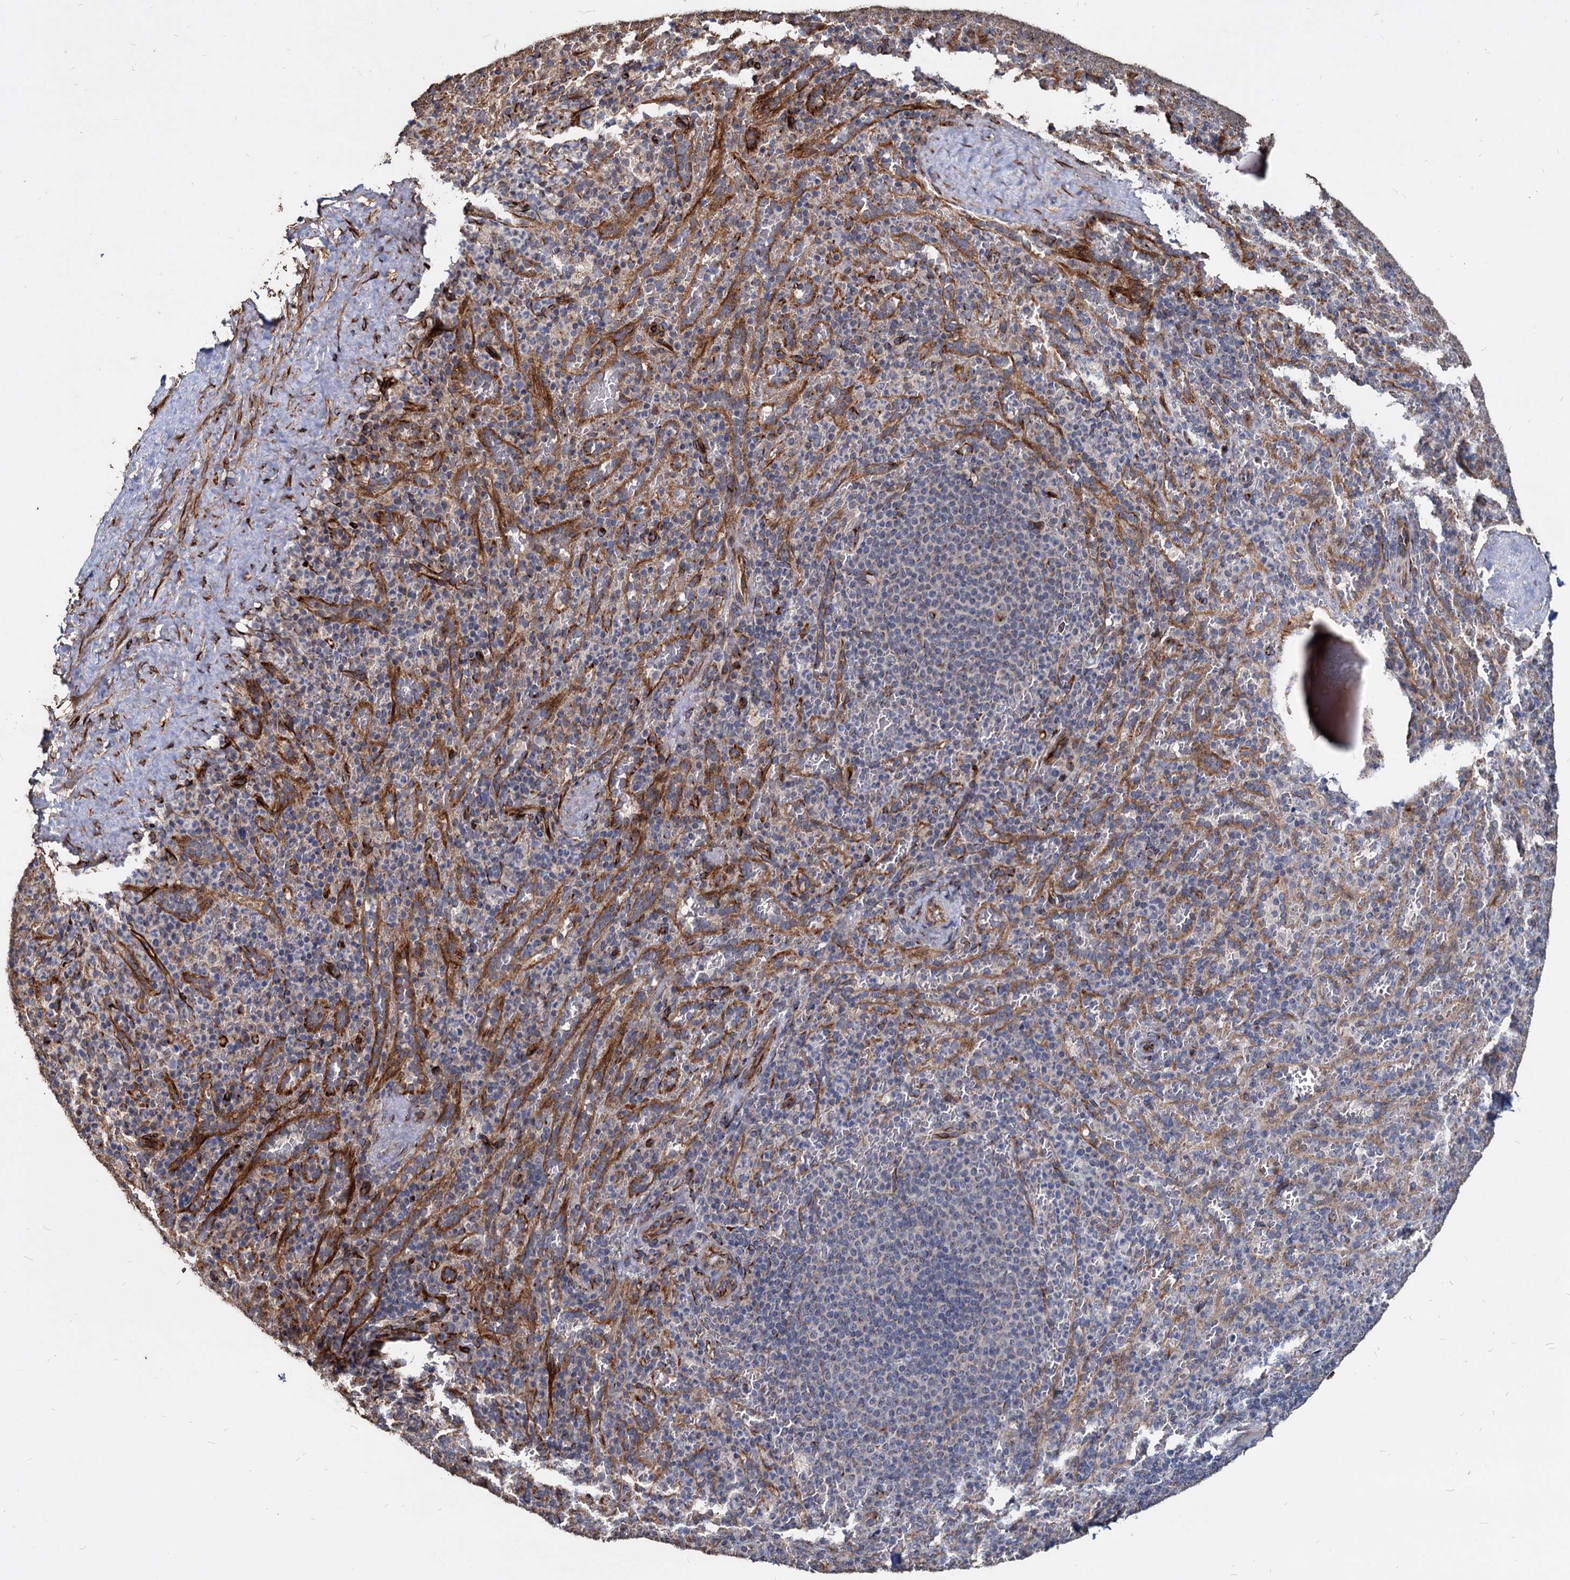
{"staining": {"intensity": "negative", "quantity": "none", "location": "none"}, "tissue": "spleen", "cell_type": "Cells in red pulp", "image_type": "normal", "snomed": [{"axis": "morphology", "description": "Normal tissue, NOS"}, {"axis": "topography", "description": "Spleen"}], "caption": "Immunohistochemistry photomicrograph of normal spleen: spleen stained with DAB exhibits no significant protein expression in cells in red pulp.", "gene": "DEPDC4", "patient": {"sex": "female", "age": 21}}